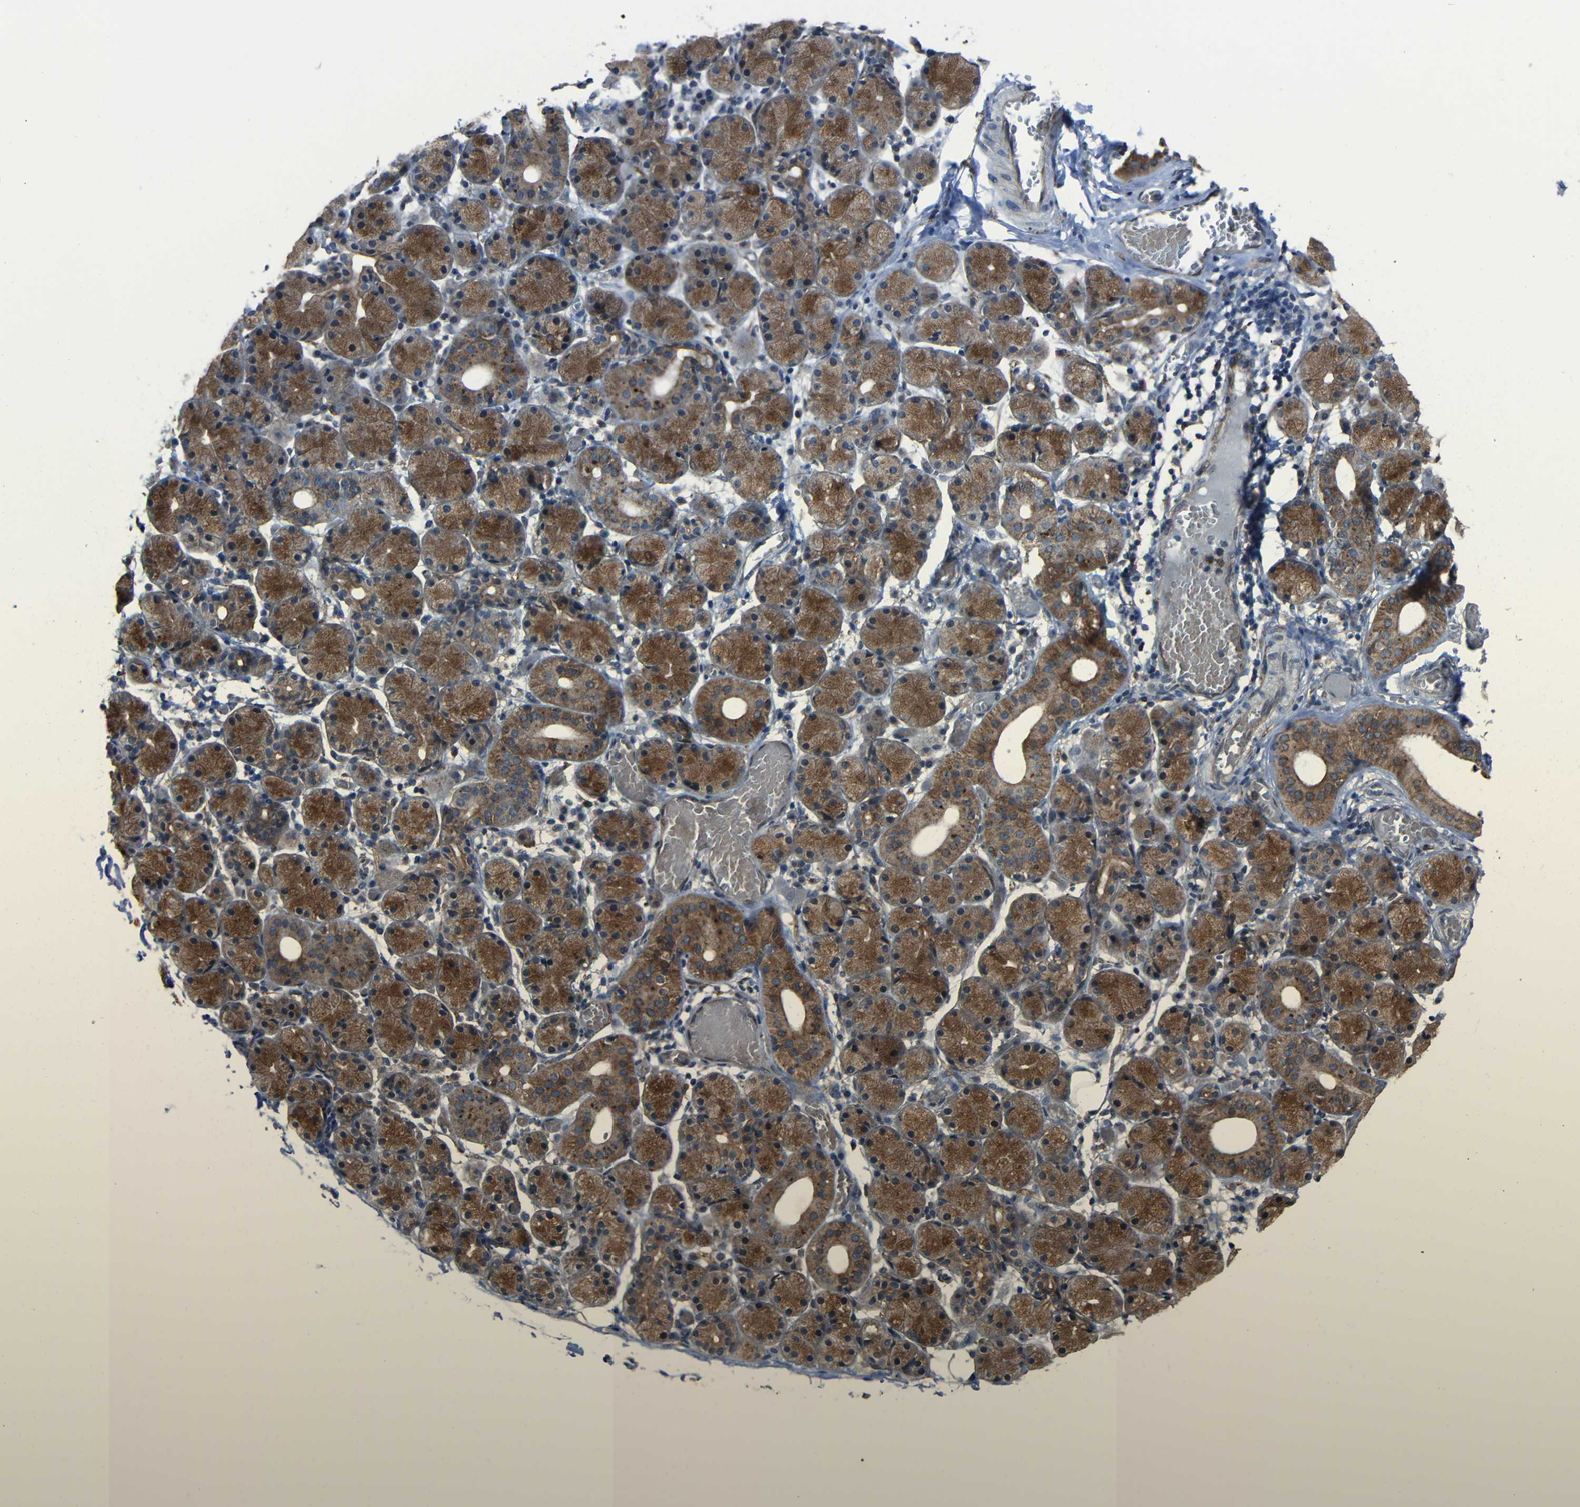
{"staining": {"intensity": "moderate", "quantity": ">75%", "location": "cytoplasmic/membranous"}, "tissue": "salivary gland", "cell_type": "Glandular cells", "image_type": "normal", "snomed": [{"axis": "morphology", "description": "Normal tissue, NOS"}, {"axis": "topography", "description": "Salivary gland"}], "caption": "Immunohistochemical staining of unremarkable salivary gland reveals medium levels of moderate cytoplasmic/membranous staining in about >75% of glandular cells. (Brightfield microscopy of DAB IHC at high magnification).", "gene": "DNAJC5", "patient": {"sex": "female", "age": 24}}